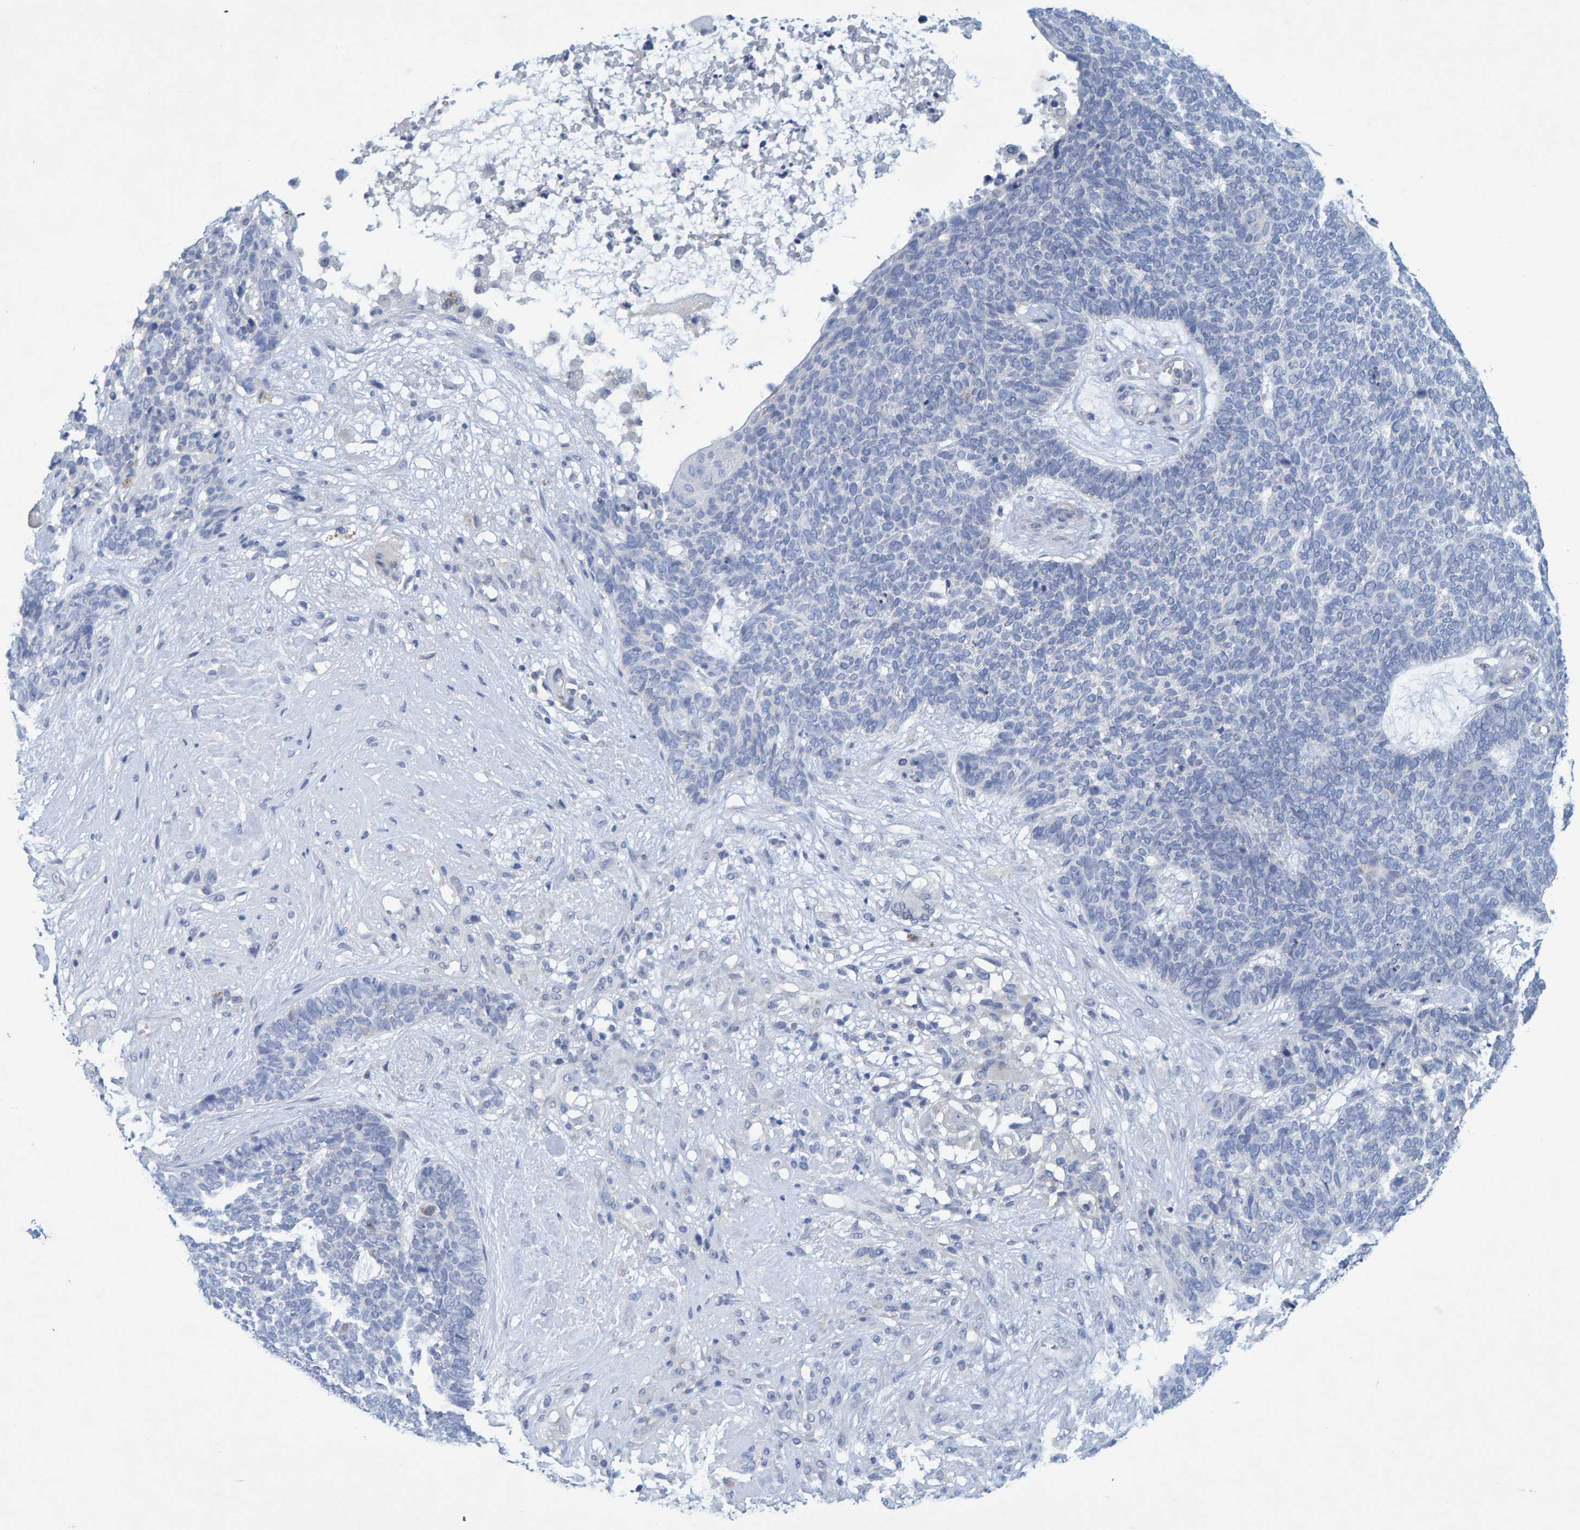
{"staining": {"intensity": "negative", "quantity": "none", "location": "none"}, "tissue": "skin cancer", "cell_type": "Tumor cells", "image_type": "cancer", "snomed": [{"axis": "morphology", "description": "Basal cell carcinoma"}, {"axis": "topography", "description": "Skin"}], "caption": "This is a histopathology image of IHC staining of skin cancer, which shows no expression in tumor cells.", "gene": "ALAD", "patient": {"sex": "female", "age": 84}}